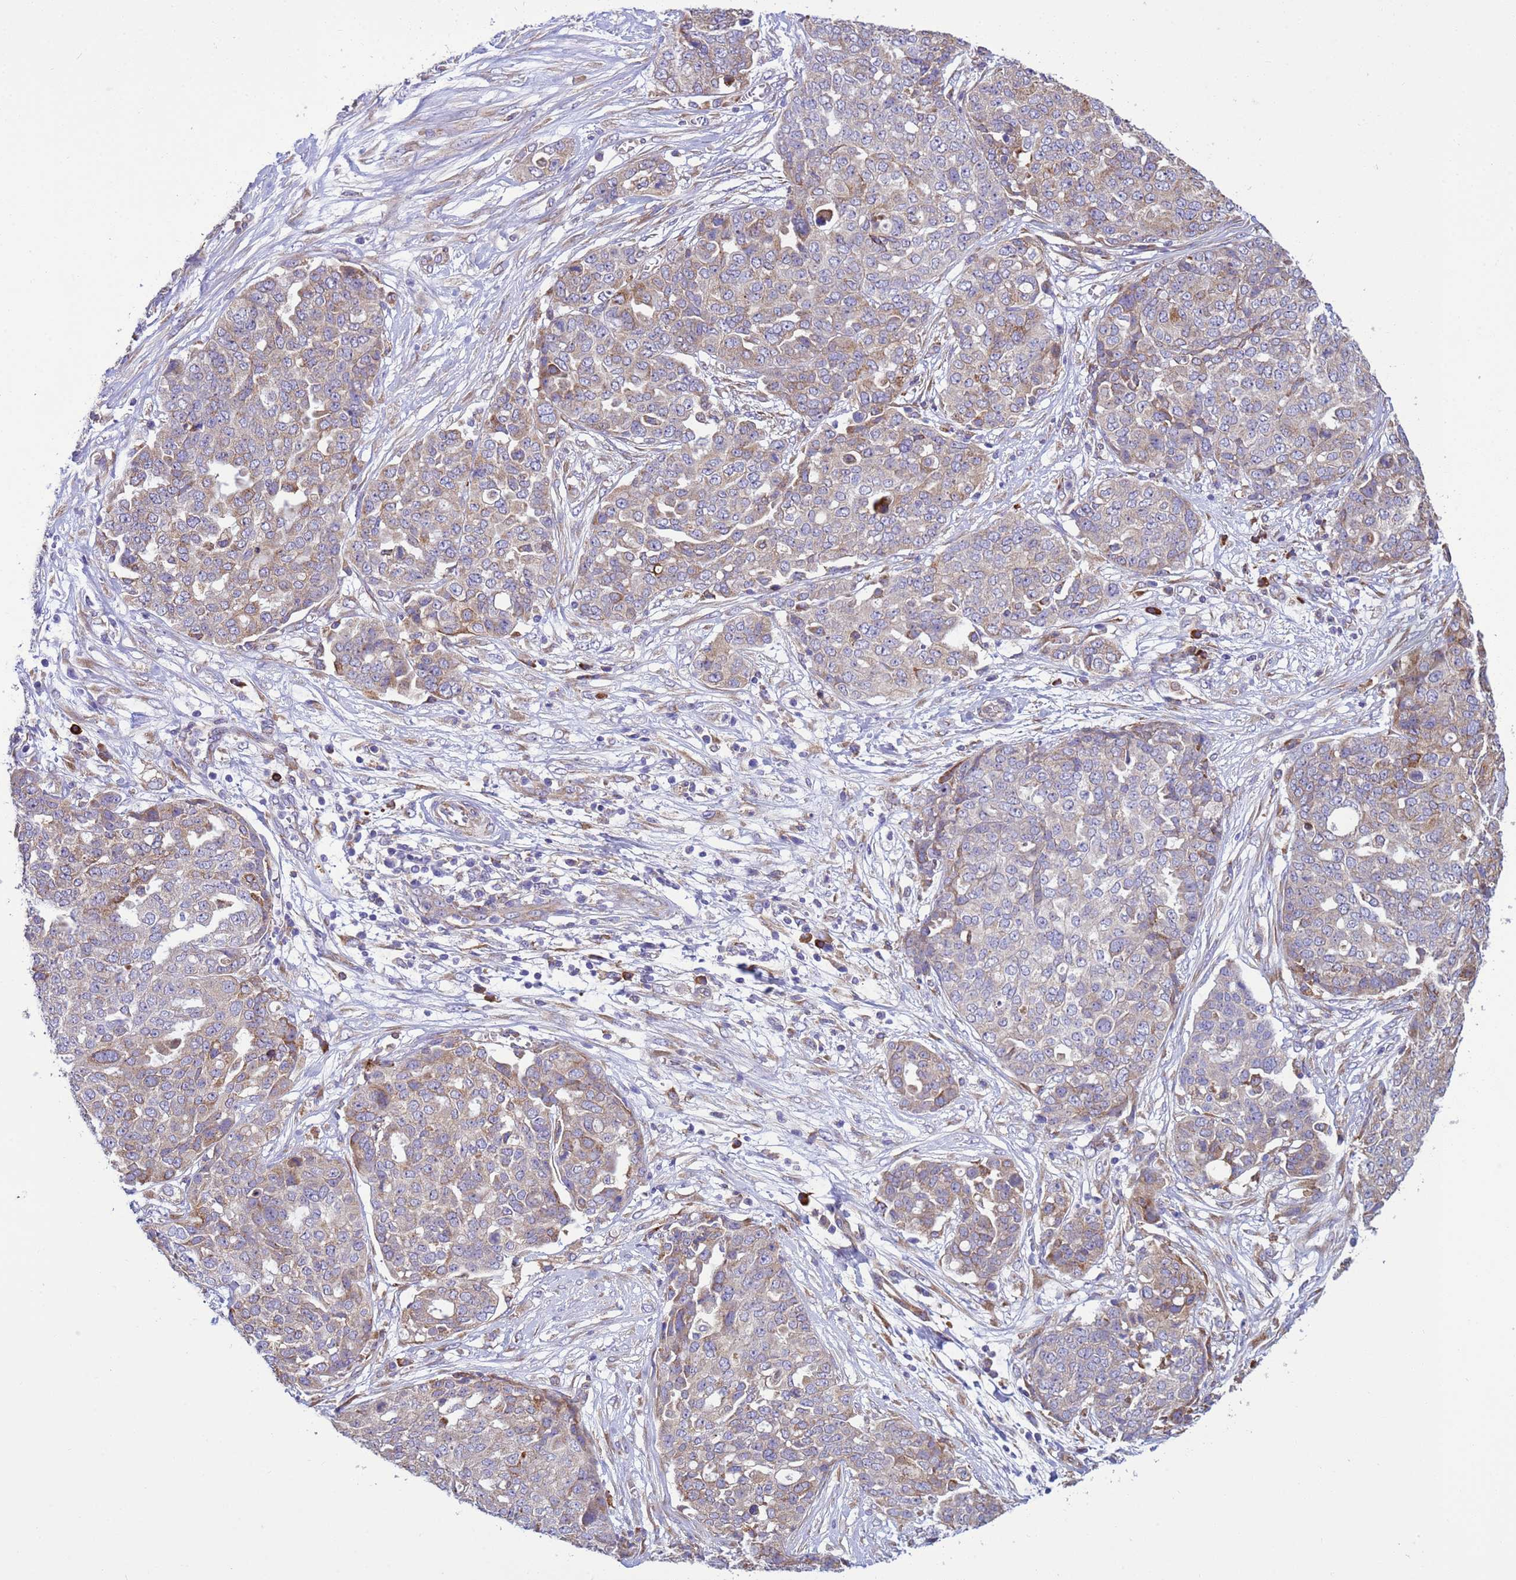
{"staining": {"intensity": "weak", "quantity": "25%-75%", "location": "cytoplasmic/membranous"}, "tissue": "ovarian cancer", "cell_type": "Tumor cells", "image_type": "cancer", "snomed": [{"axis": "morphology", "description": "Cystadenocarcinoma, serous, NOS"}, {"axis": "topography", "description": "Soft tissue"}, {"axis": "topography", "description": "Ovary"}], "caption": "Approximately 25%-75% of tumor cells in human serous cystadenocarcinoma (ovarian) exhibit weak cytoplasmic/membranous protein staining as visualized by brown immunohistochemical staining.", "gene": "THAP5", "patient": {"sex": "female", "age": 57}}